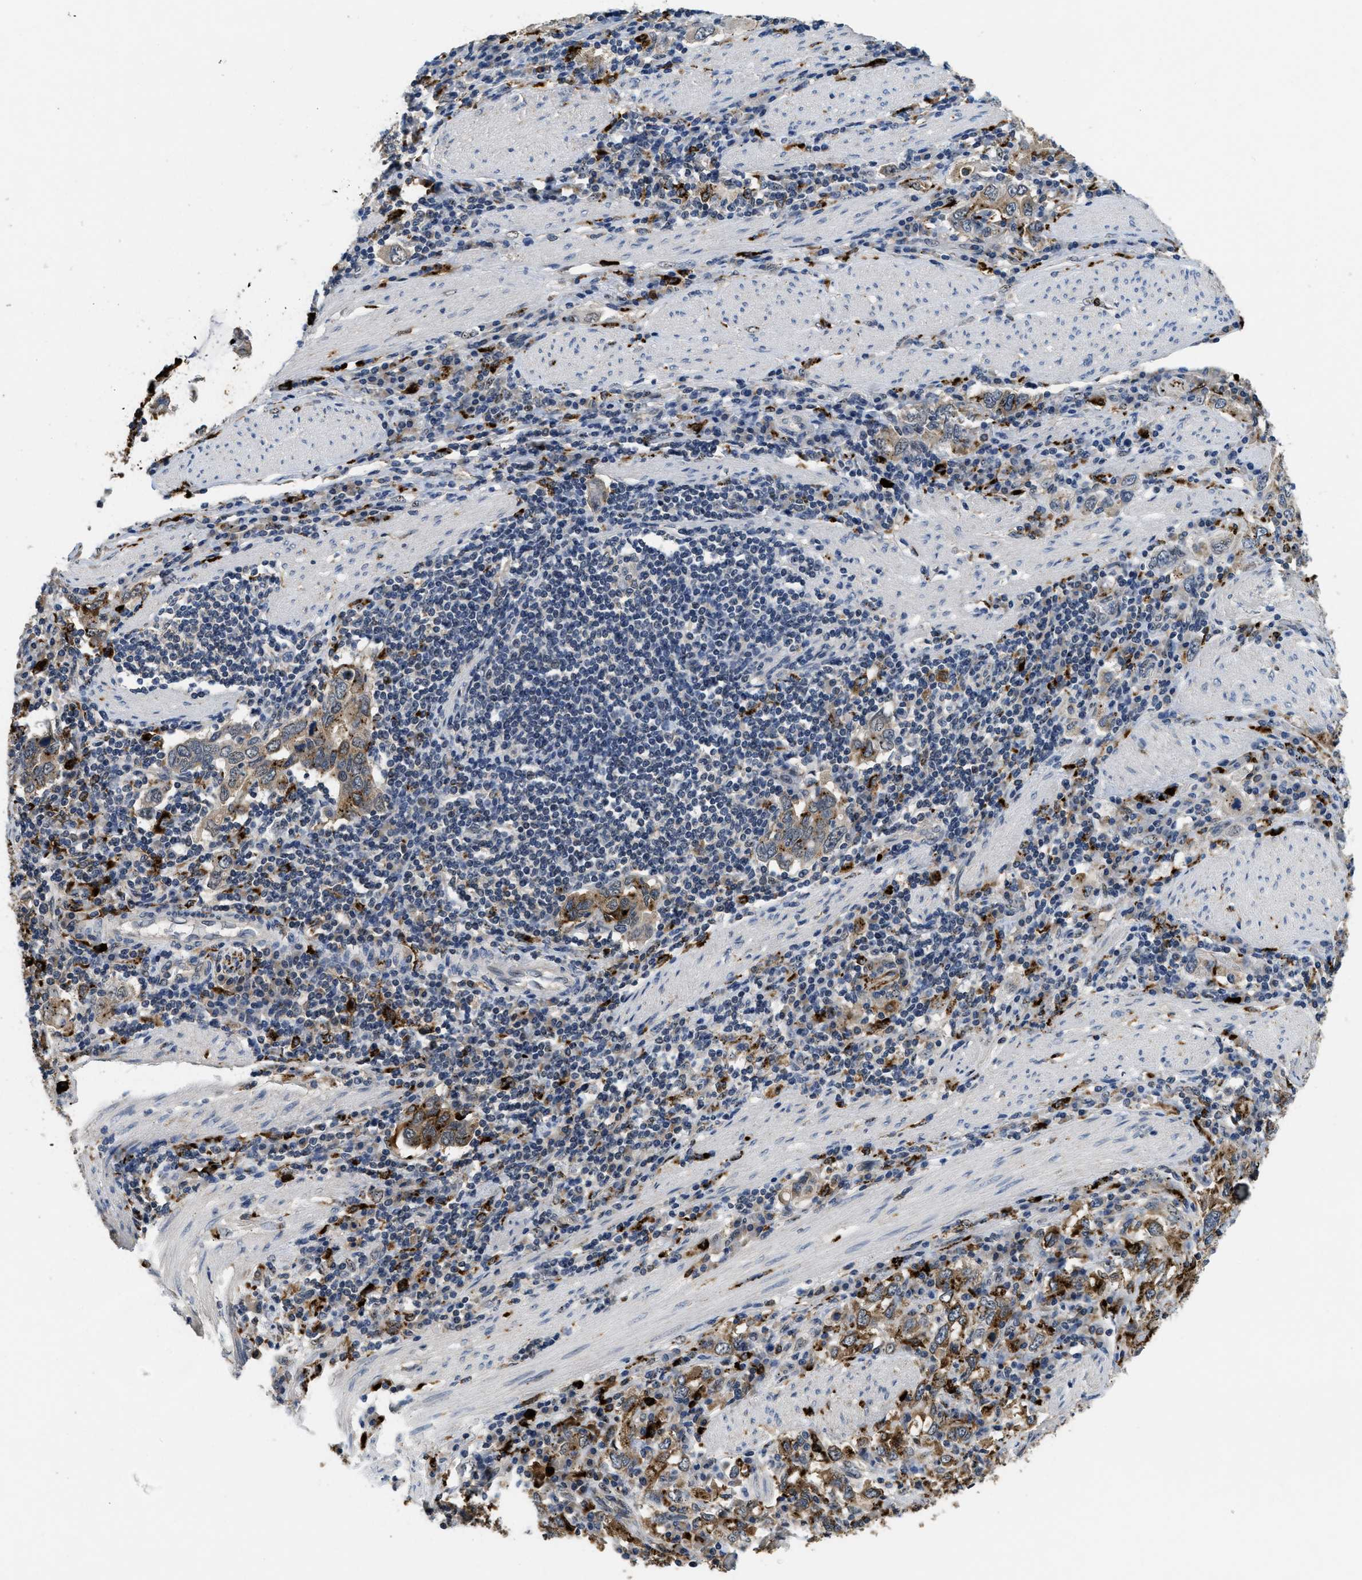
{"staining": {"intensity": "weak", "quantity": ">75%", "location": "cytoplasmic/membranous"}, "tissue": "stomach cancer", "cell_type": "Tumor cells", "image_type": "cancer", "snomed": [{"axis": "morphology", "description": "Adenocarcinoma, NOS"}, {"axis": "topography", "description": "Stomach, upper"}], "caption": "This micrograph displays stomach cancer (adenocarcinoma) stained with immunohistochemistry to label a protein in brown. The cytoplasmic/membranous of tumor cells show weak positivity for the protein. Nuclei are counter-stained blue.", "gene": "BMPR2", "patient": {"sex": "male", "age": 62}}